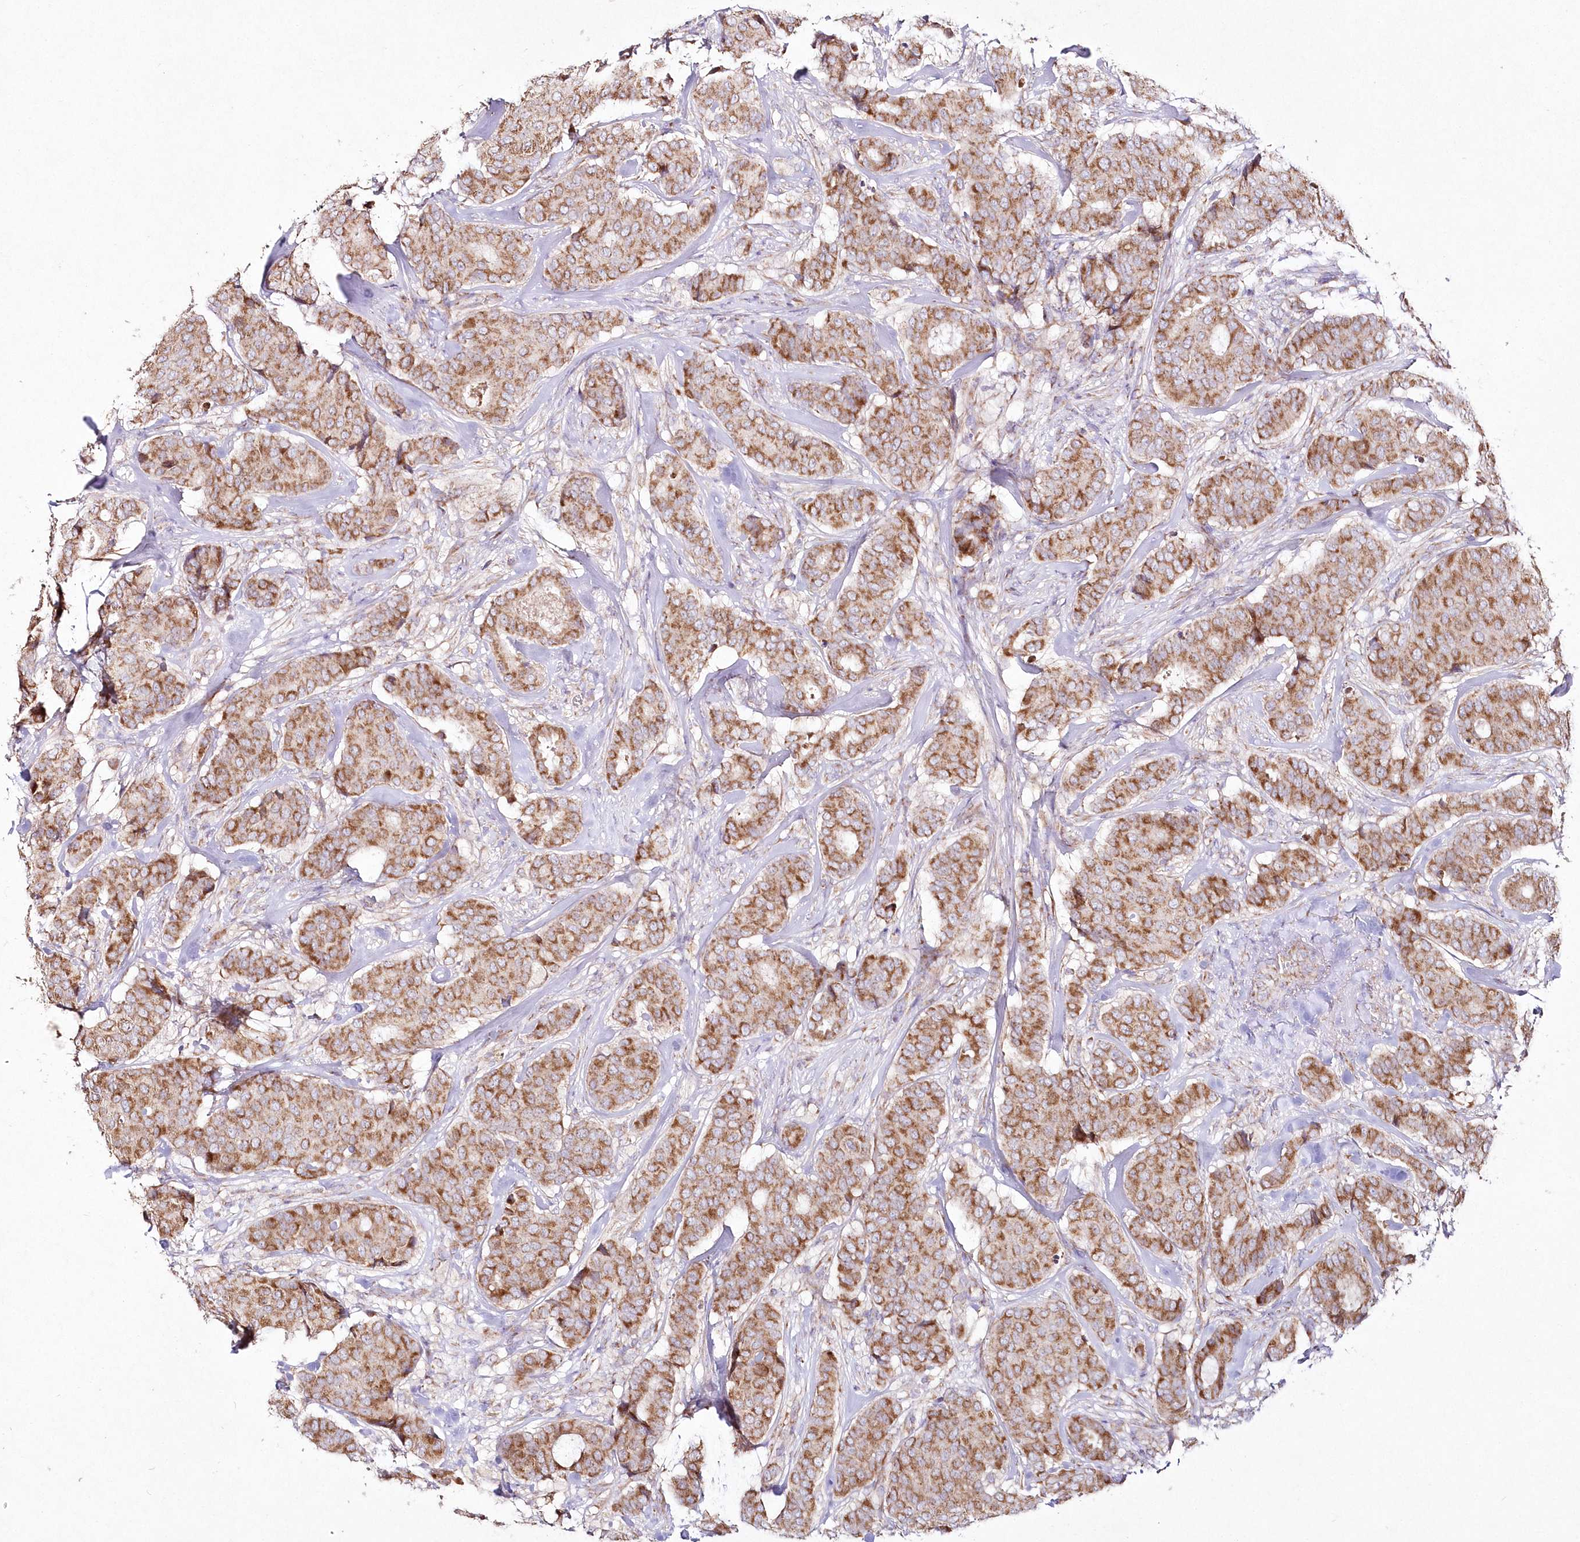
{"staining": {"intensity": "moderate", "quantity": ">75%", "location": "cytoplasmic/membranous"}, "tissue": "breast cancer", "cell_type": "Tumor cells", "image_type": "cancer", "snomed": [{"axis": "morphology", "description": "Duct carcinoma"}, {"axis": "topography", "description": "Breast"}], "caption": "This is a micrograph of IHC staining of invasive ductal carcinoma (breast), which shows moderate staining in the cytoplasmic/membranous of tumor cells.", "gene": "DNA2", "patient": {"sex": "female", "age": 75}}